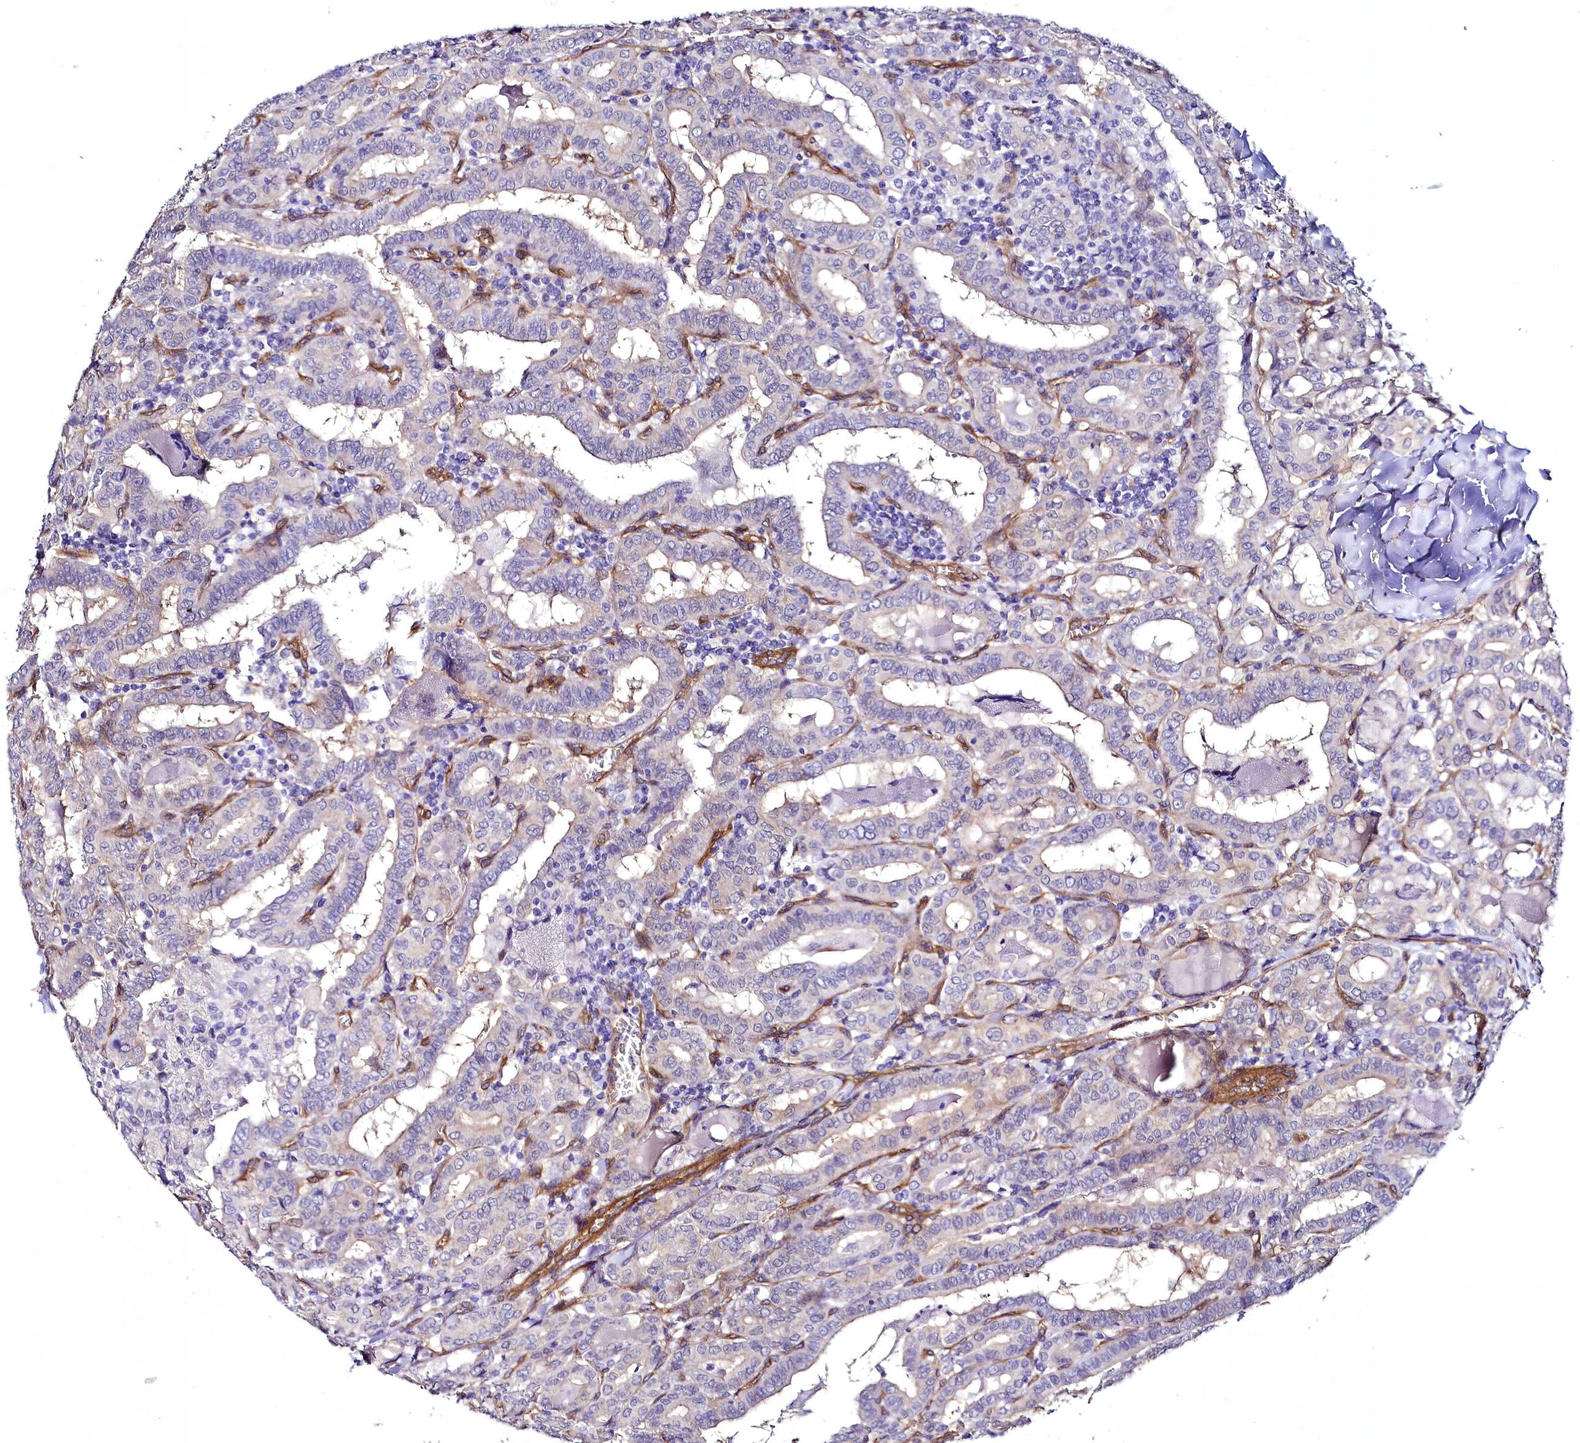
{"staining": {"intensity": "negative", "quantity": "none", "location": "none"}, "tissue": "thyroid cancer", "cell_type": "Tumor cells", "image_type": "cancer", "snomed": [{"axis": "morphology", "description": "Papillary adenocarcinoma, NOS"}, {"axis": "topography", "description": "Thyroid gland"}], "caption": "High power microscopy histopathology image of an IHC micrograph of papillary adenocarcinoma (thyroid), revealing no significant positivity in tumor cells.", "gene": "STXBP1", "patient": {"sex": "female", "age": 72}}